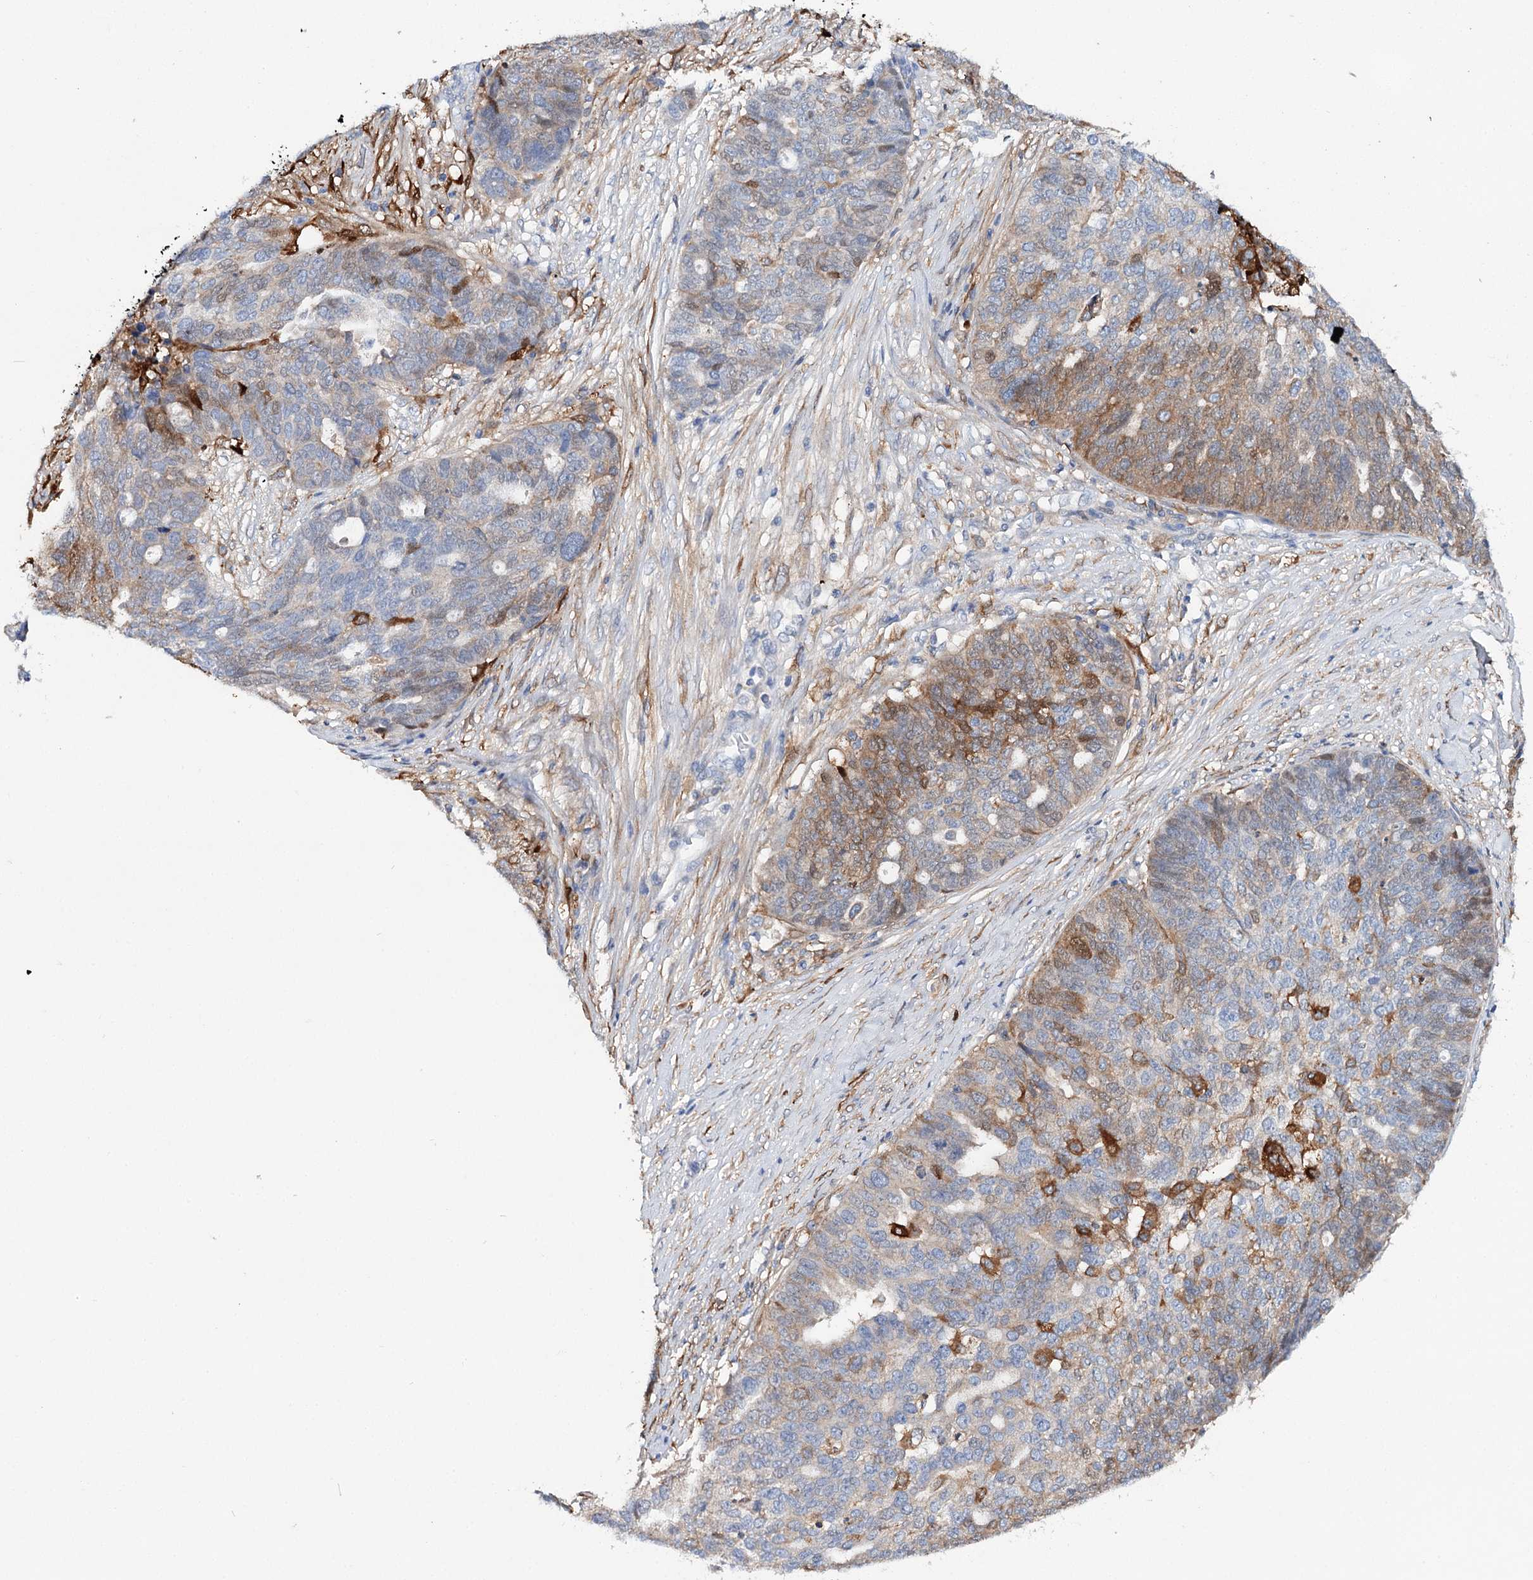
{"staining": {"intensity": "moderate", "quantity": "25%-75%", "location": "cytoplasmic/membranous"}, "tissue": "ovarian cancer", "cell_type": "Tumor cells", "image_type": "cancer", "snomed": [{"axis": "morphology", "description": "Cystadenocarcinoma, serous, NOS"}, {"axis": "topography", "description": "Ovary"}], "caption": "This image demonstrates immunohistochemistry (IHC) staining of human serous cystadenocarcinoma (ovarian), with medium moderate cytoplasmic/membranous staining in about 25%-75% of tumor cells.", "gene": "CFAP46", "patient": {"sex": "female", "age": 59}}